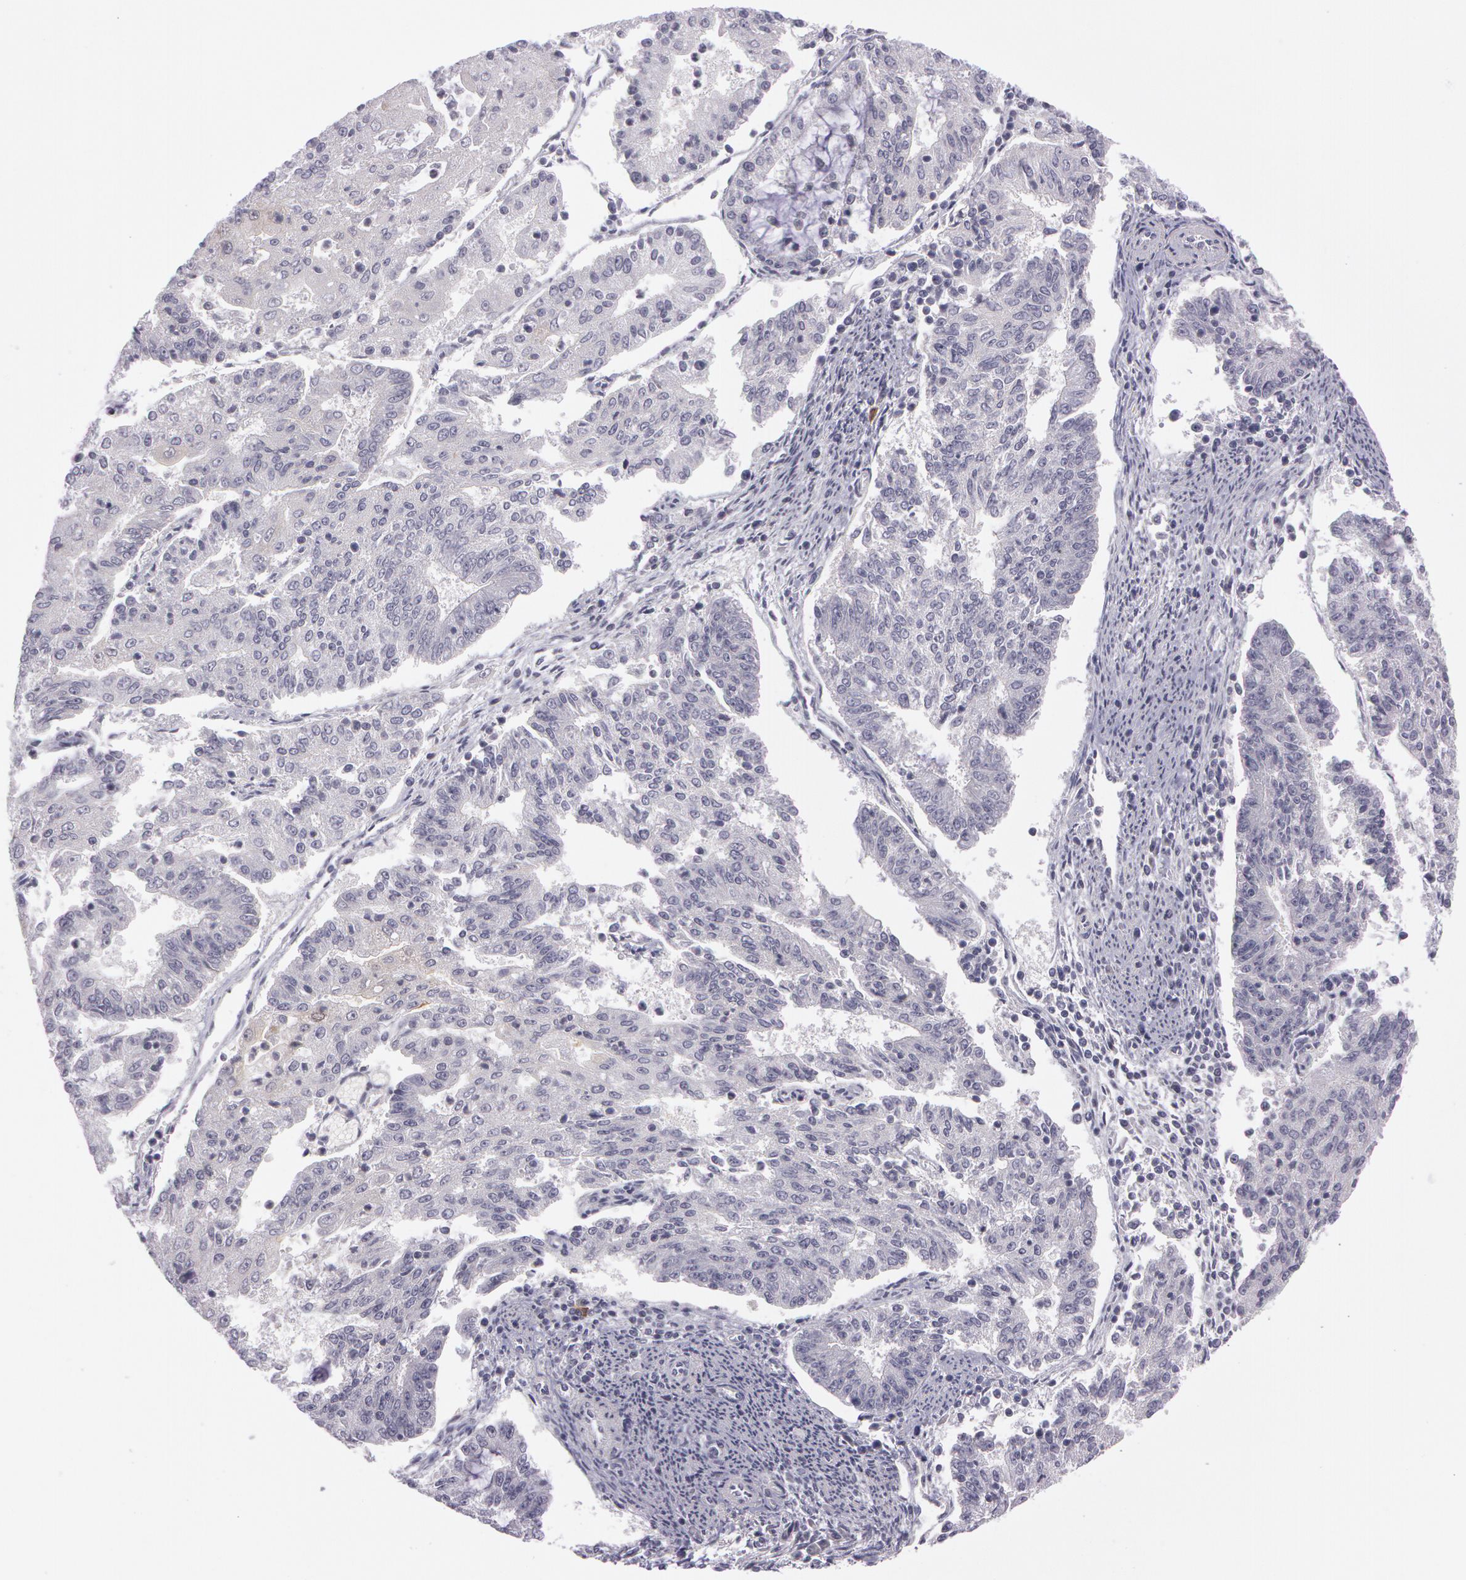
{"staining": {"intensity": "negative", "quantity": "none", "location": "none"}, "tissue": "endometrial cancer", "cell_type": "Tumor cells", "image_type": "cancer", "snomed": [{"axis": "morphology", "description": "Adenocarcinoma, NOS"}, {"axis": "topography", "description": "Endometrium"}], "caption": "Immunohistochemistry image of neoplastic tissue: endometrial cancer (adenocarcinoma) stained with DAB demonstrates no significant protein expression in tumor cells.", "gene": "IL1RN", "patient": {"sex": "female", "age": 56}}